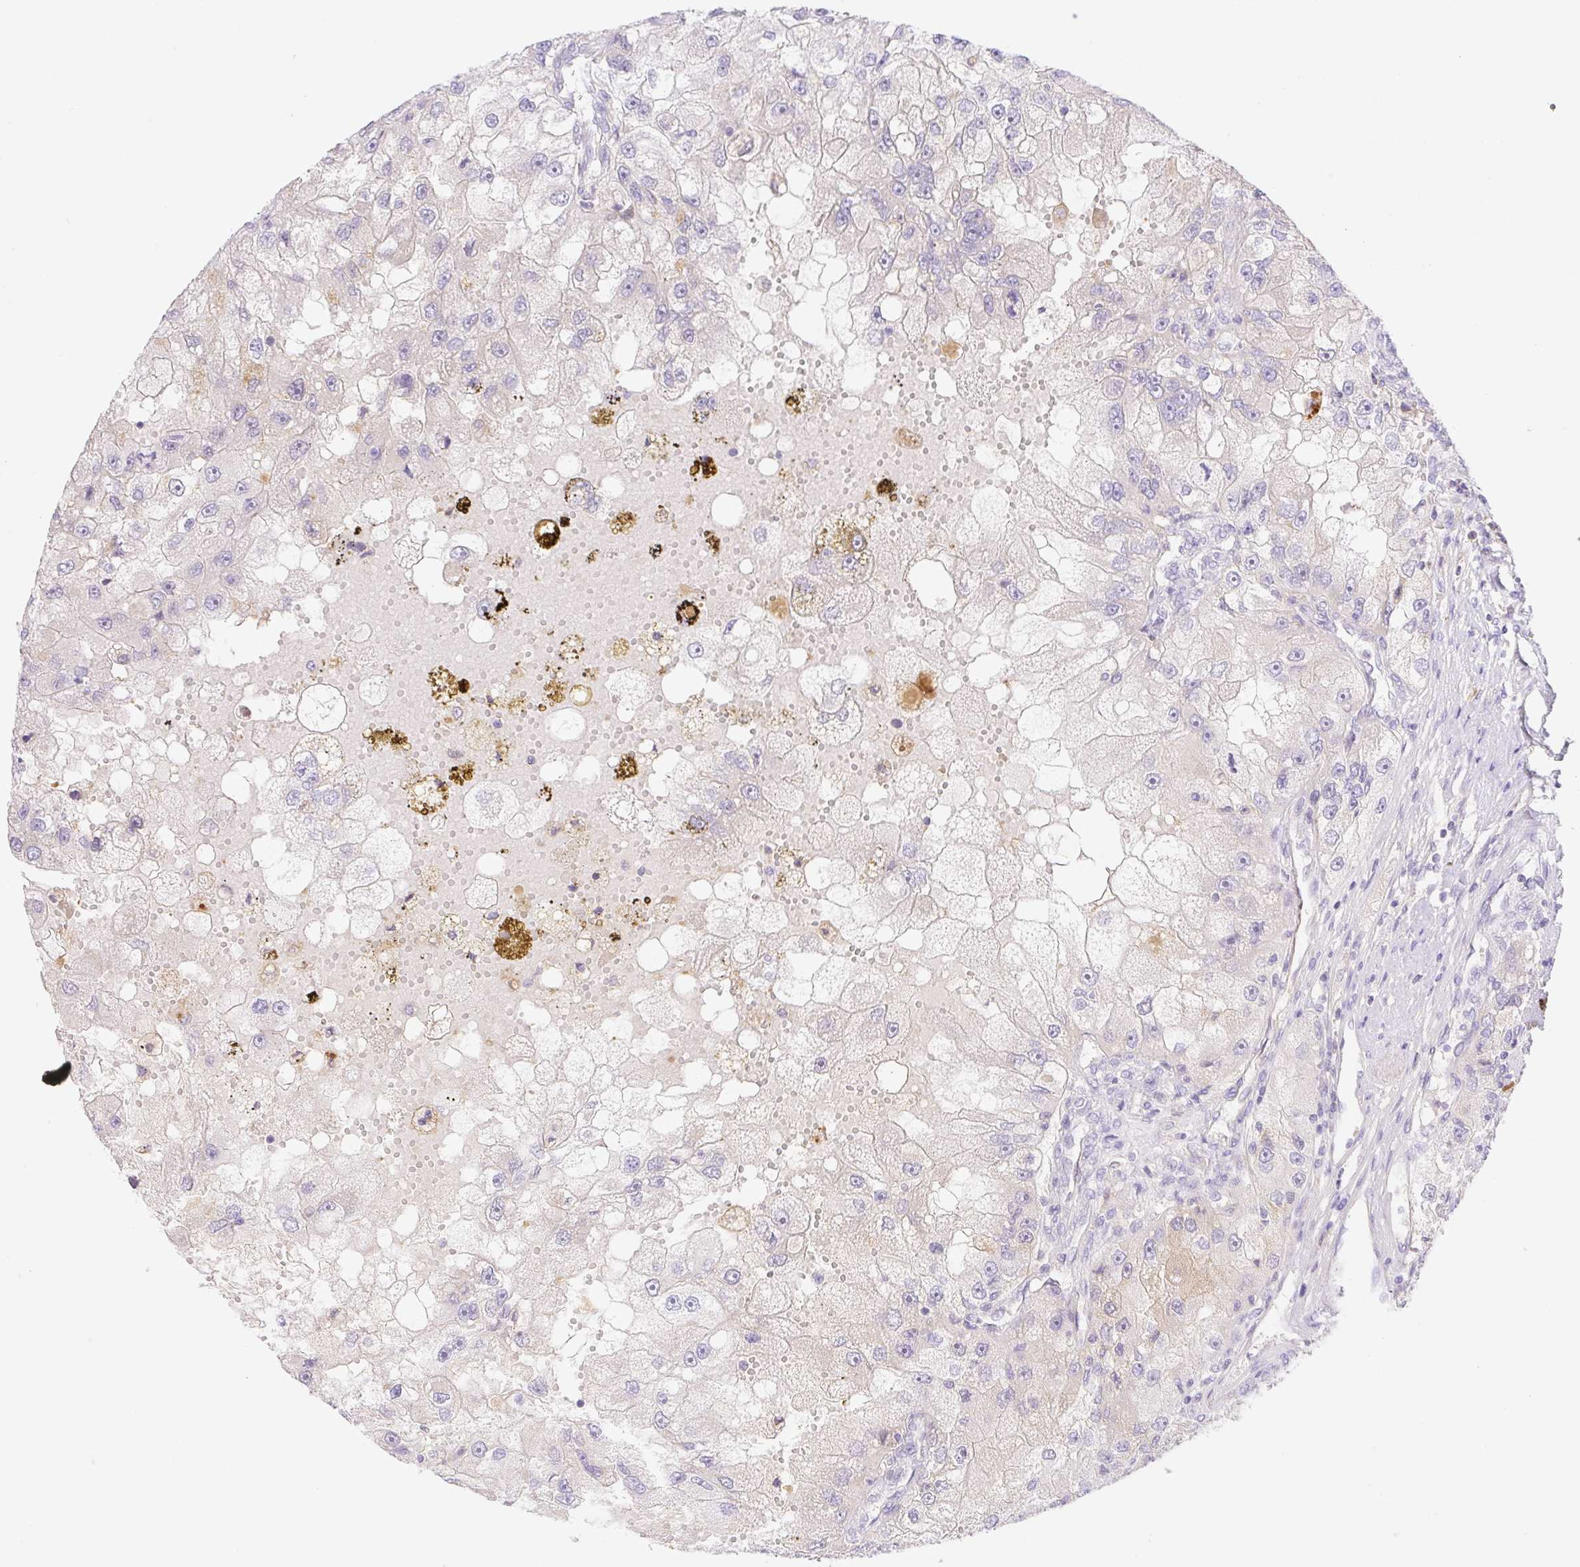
{"staining": {"intensity": "negative", "quantity": "none", "location": "none"}, "tissue": "renal cancer", "cell_type": "Tumor cells", "image_type": "cancer", "snomed": [{"axis": "morphology", "description": "Adenocarcinoma, NOS"}, {"axis": "topography", "description": "Kidney"}], "caption": "Immunohistochemistry (IHC) of human renal cancer (adenocarcinoma) shows no expression in tumor cells.", "gene": "DENND5A", "patient": {"sex": "male", "age": 63}}